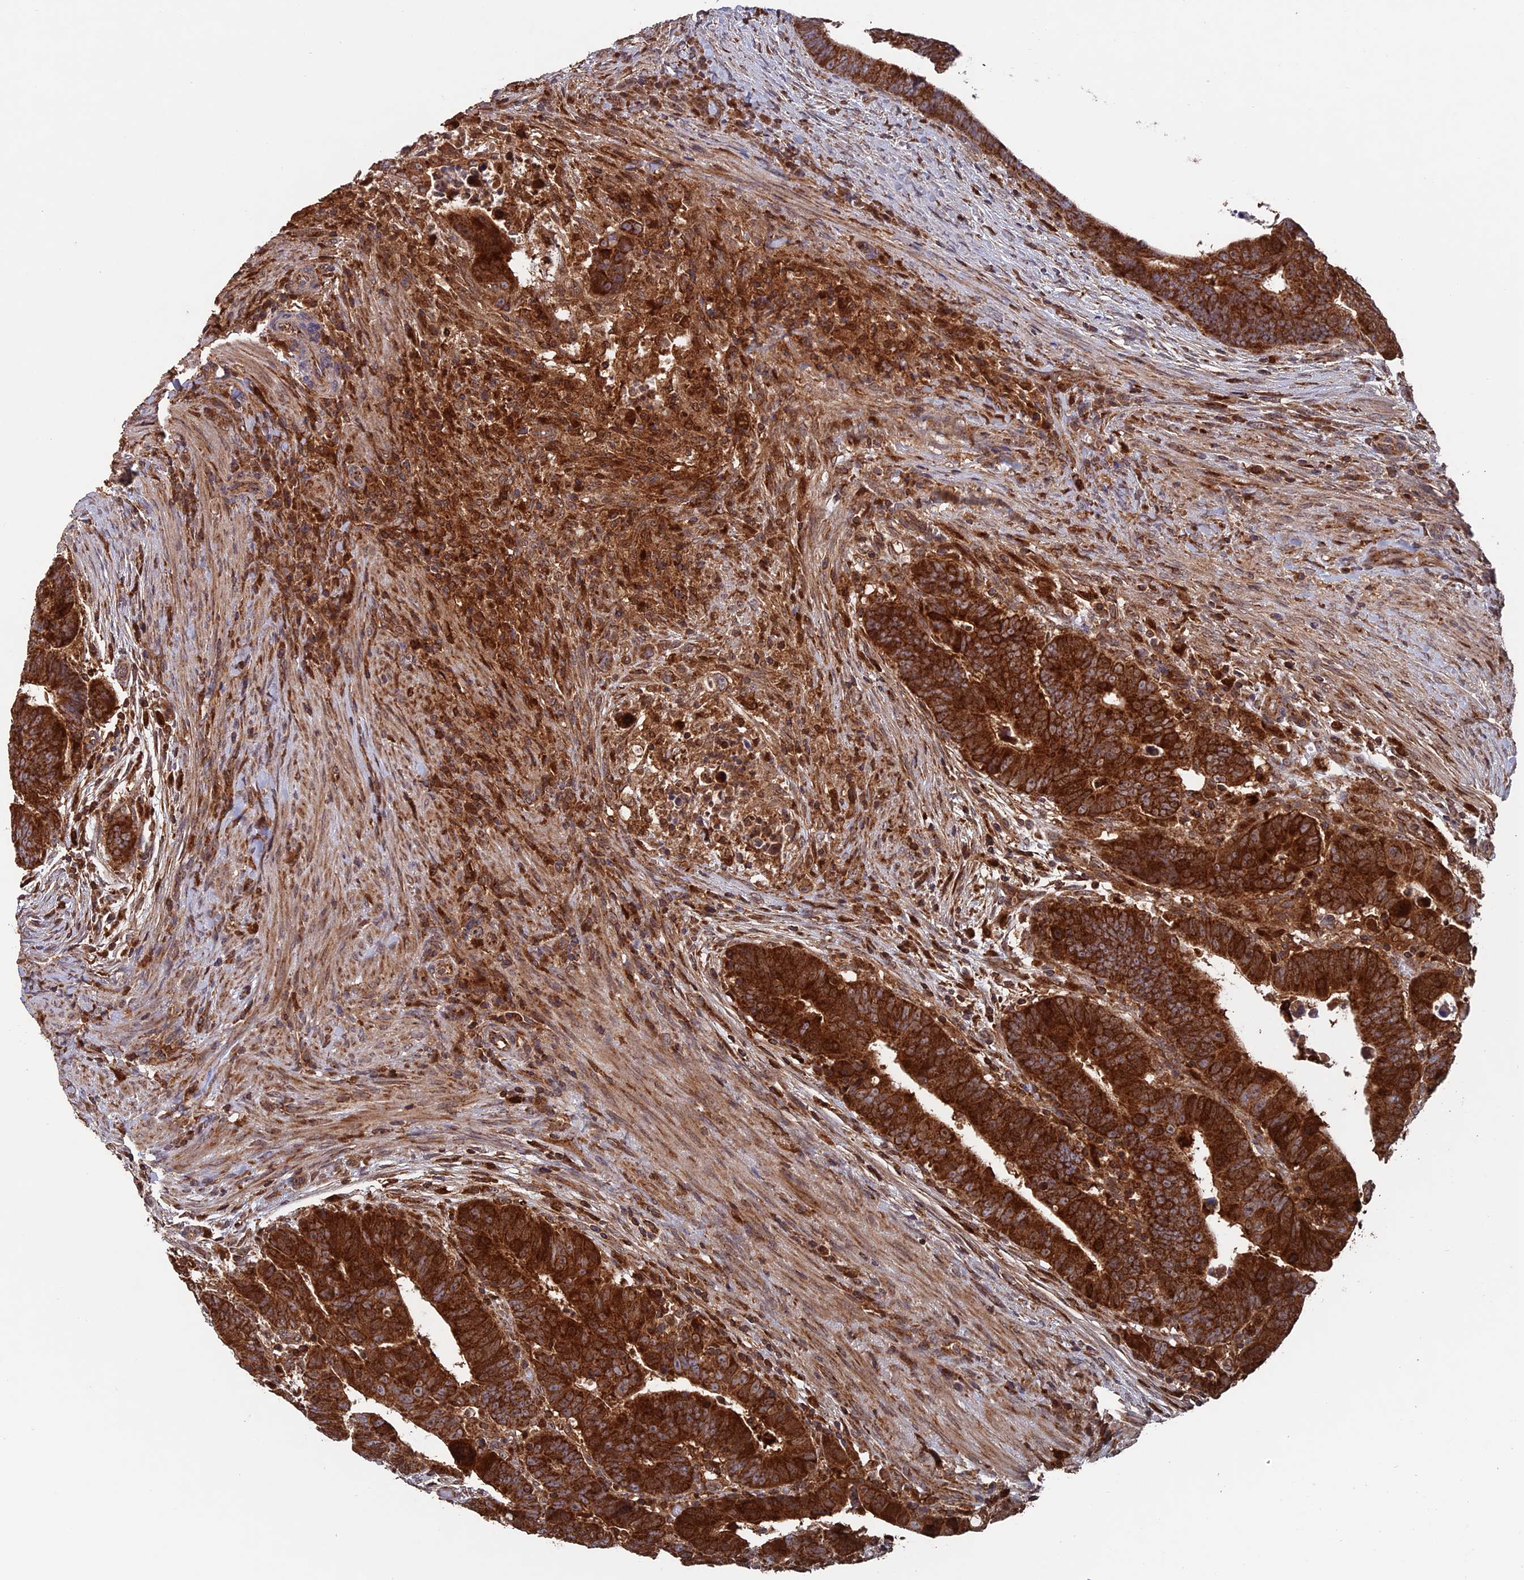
{"staining": {"intensity": "strong", "quantity": ">75%", "location": "cytoplasmic/membranous"}, "tissue": "colorectal cancer", "cell_type": "Tumor cells", "image_type": "cancer", "snomed": [{"axis": "morphology", "description": "Normal tissue, NOS"}, {"axis": "morphology", "description": "Adenocarcinoma, NOS"}, {"axis": "topography", "description": "Rectum"}], "caption": "An image of human colorectal cancer stained for a protein reveals strong cytoplasmic/membranous brown staining in tumor cells.", "gene": "DTYMK", "patient": {"sex": "female", "age": 65}}